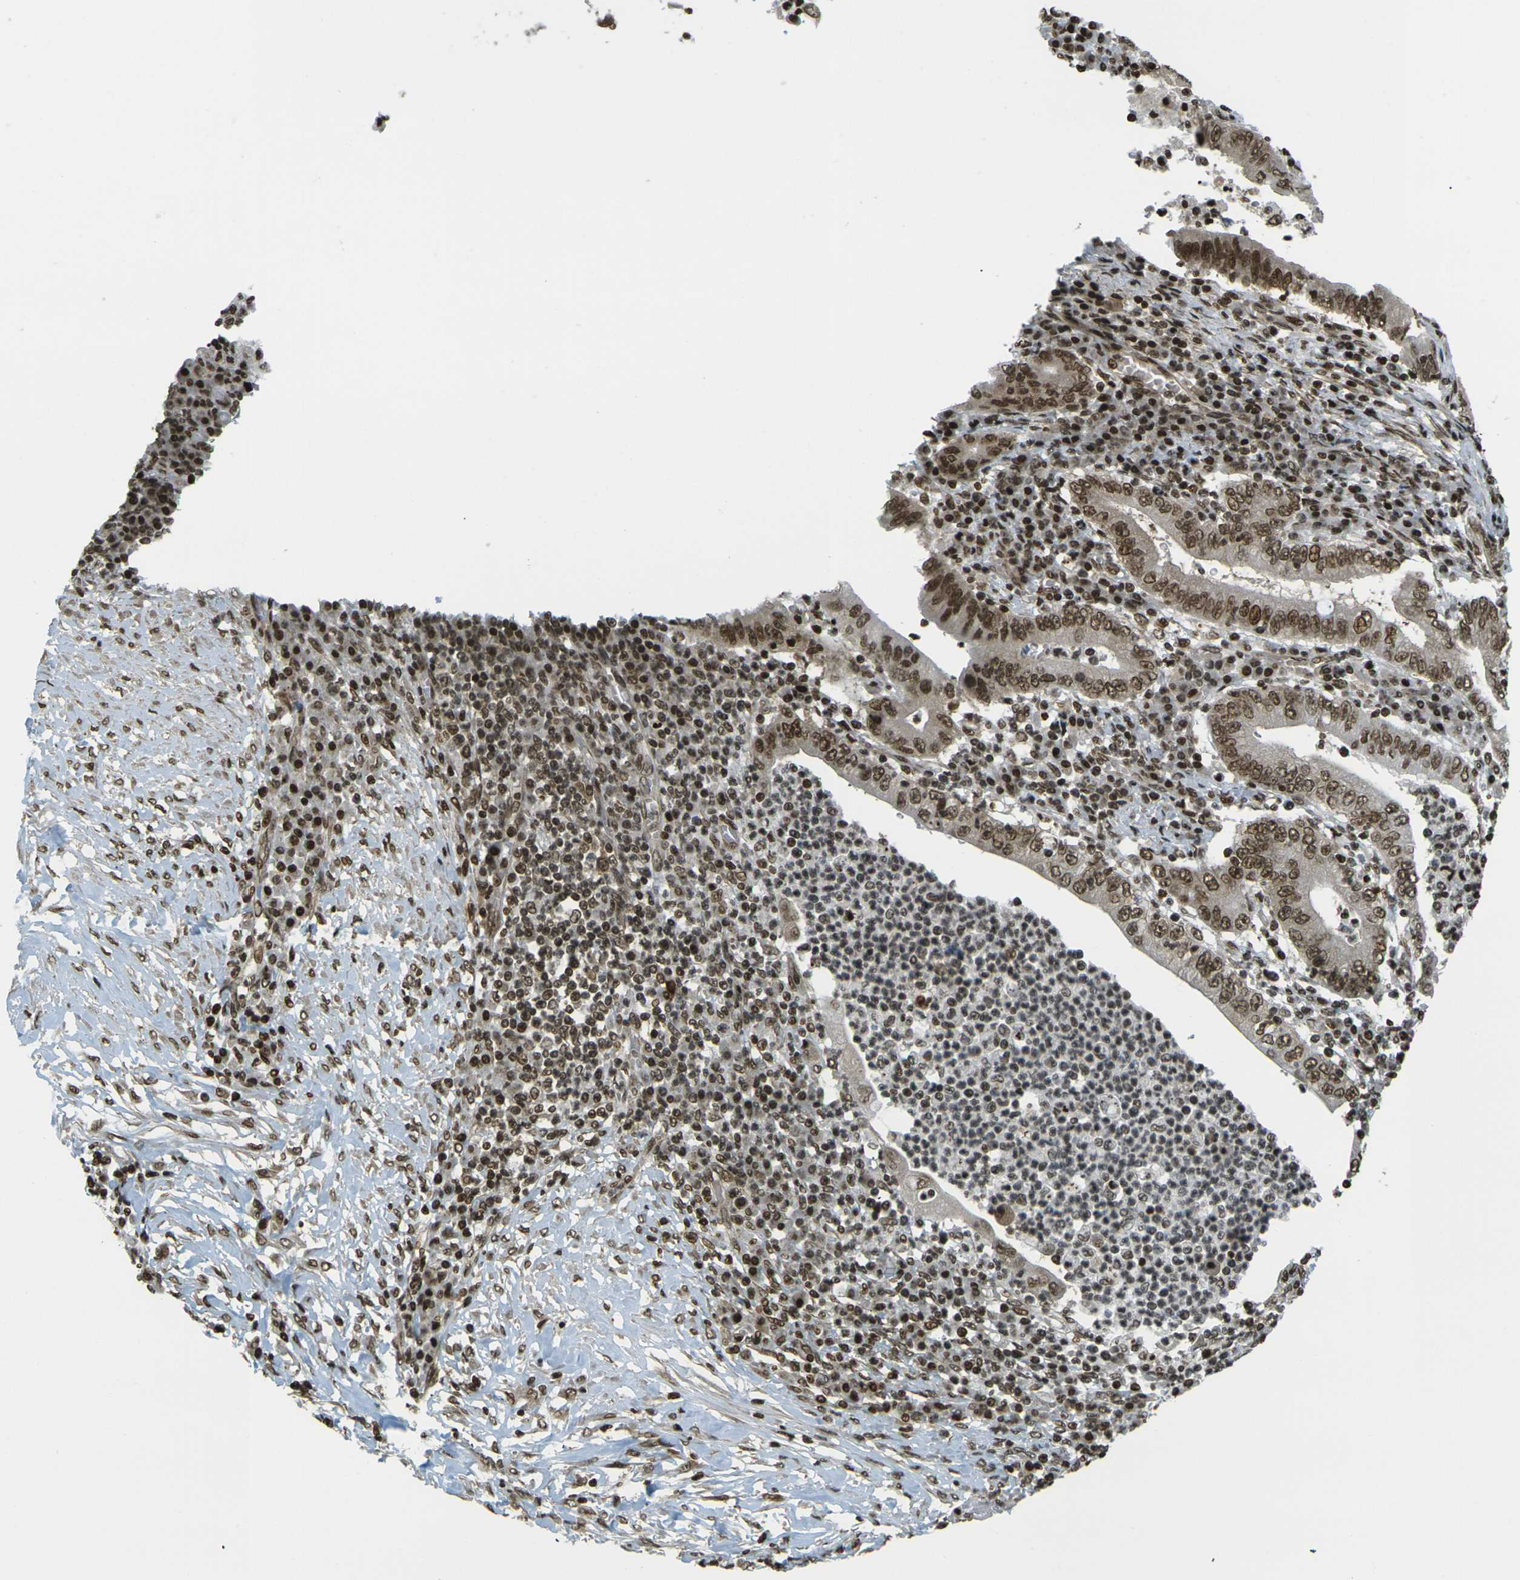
{"staining": {"intensity": "moderate", "quantity": ">75%", "location": "nuclear"}, "tissue": "stomach cancer", "cell_type": "Tumor cells", "image_type": "cancer", "snomed": [{"axis": "morphology", "description": "Normal tissue, NOS"}, {"axis": "morphology", "description": "Adenocarcinoma, NOS"}, {"axis": "topography", "description": "Esophagus"}, {"axis": "topography", "description": "Stomach, upper"}, {"axis": "topography", "description": "Peripheral nerve tissue"}], "caption": "This photomicrograph reveals immunohistochemistry staining of stomach cancer (adenocarcinoma), with medium moderate nuclear expression in about >75% of tumor cells.", "gene": "RUVBL2", "patient": {"sex": "male", "age": 62}}